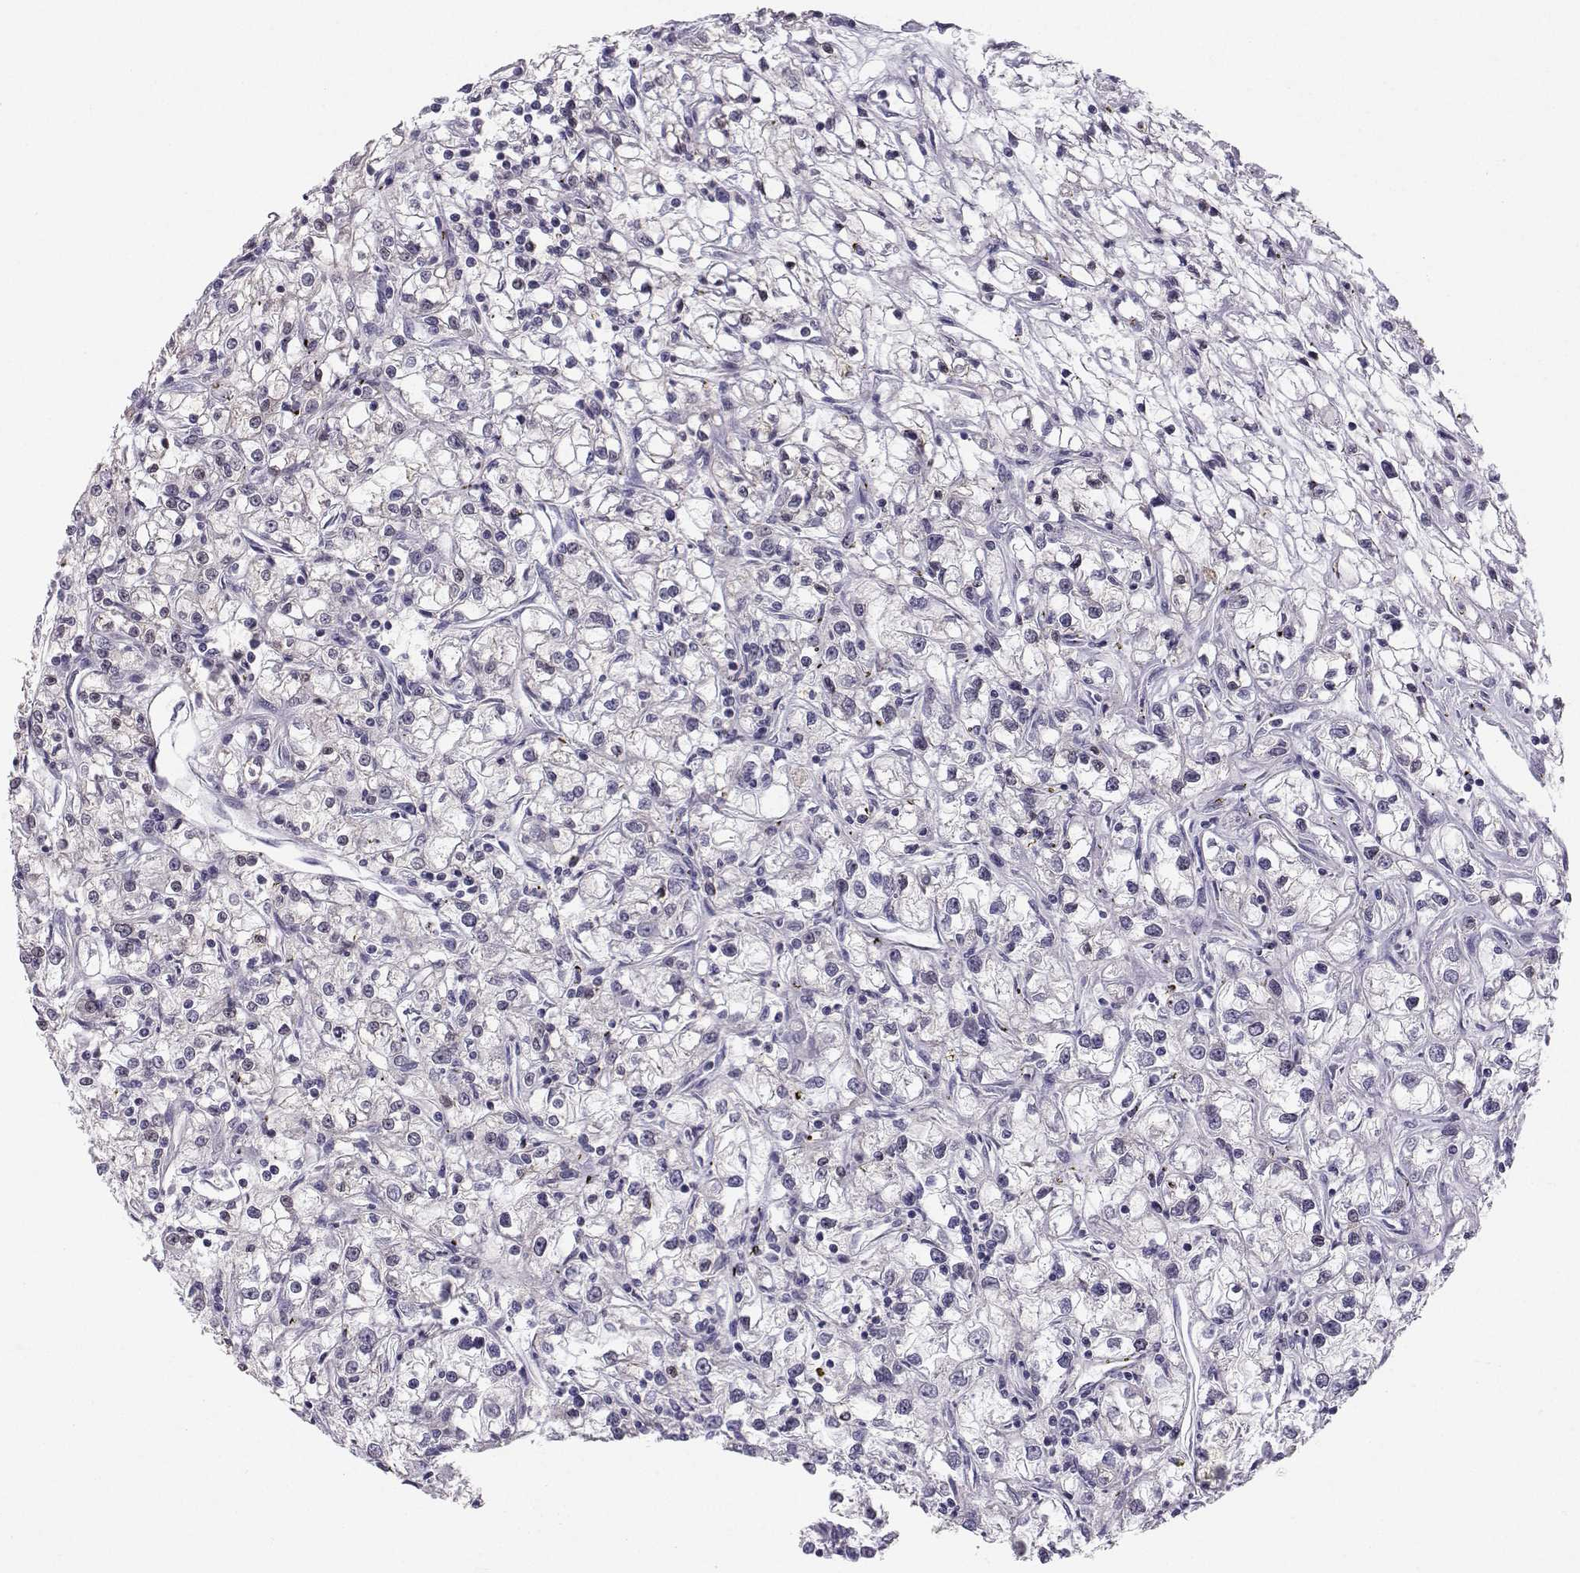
{"staining": {"intensity": "weak", "quantity": "<25%", "location": "cytoplasmic/membranous"}, "tissue": "renal cancer", "cell_type": "Tumor cells", "image_type": "cancer", "snomed": [{"axis": "morphology", "description": "Adenocarcinoma, NOS"}, {"axis": "topography", "description": "Kidney"}], "caption": "This is an IHC micrograph of renal cancer. There is no positivity in tumor cells.", "gene": "MROH7", "patient": {"sex": "female", "age": 59}}